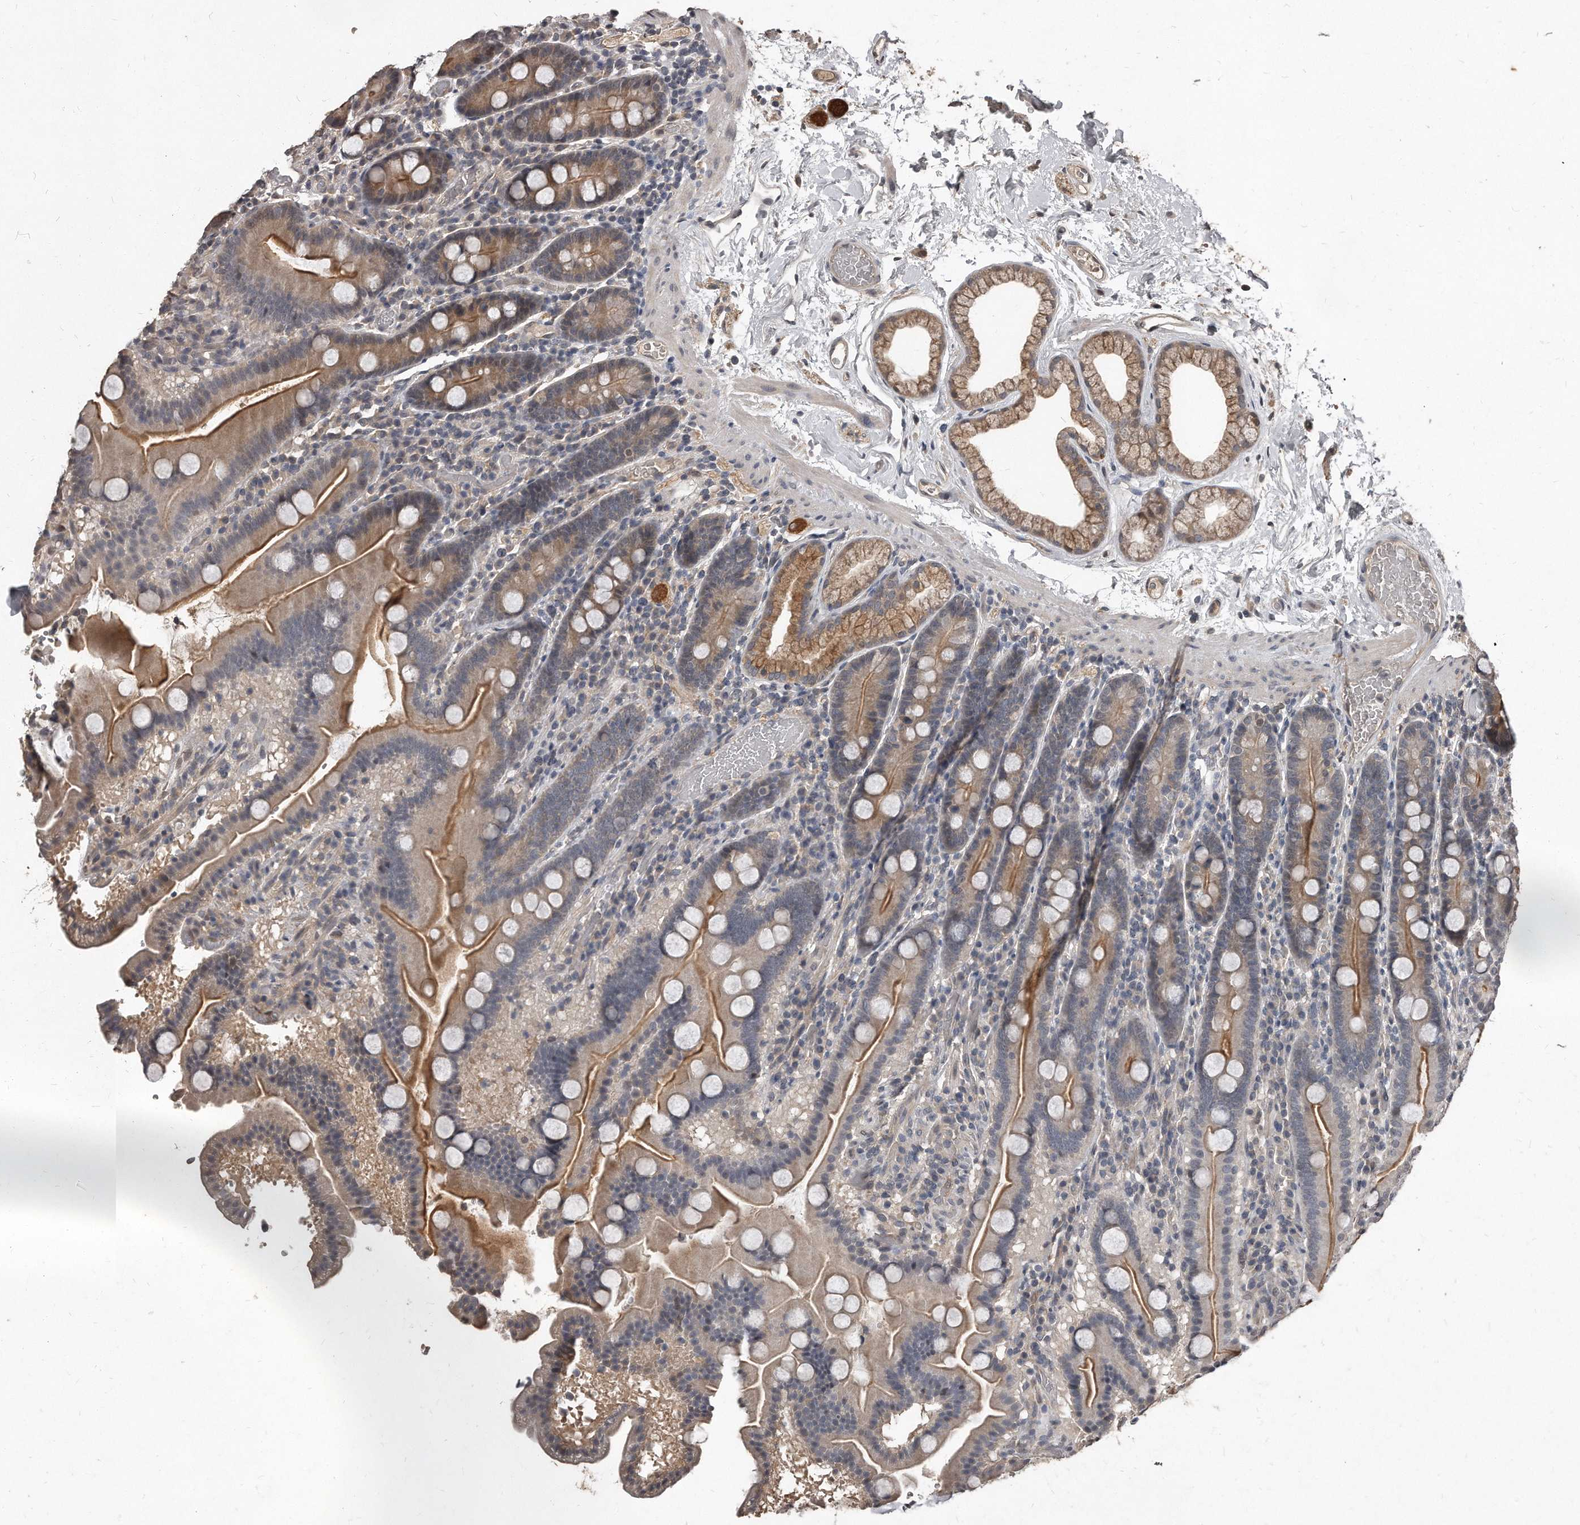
{"staining": {"intensity": "strong", "quantity": "25%-75%", "location": "cytoplasmic/membranous"}, "tissue": "duodenum", "cell_type": "Glandular cells", "image_type": "normal", "snomed": [{"axis": "morphology", "description": "Normal tissue, NOS"}, {"axis": "topography", "description": "Duodenum"}], "caption": "Strong cytoplasmic/membranous protein staining is identified in approximately 25%-75% of glandular cells in duodenum. Ihc stains the protein in brown and the nuclei are stained blue.", "gene": "GRB10", "patient": {"sex": "male", "age": 55}}